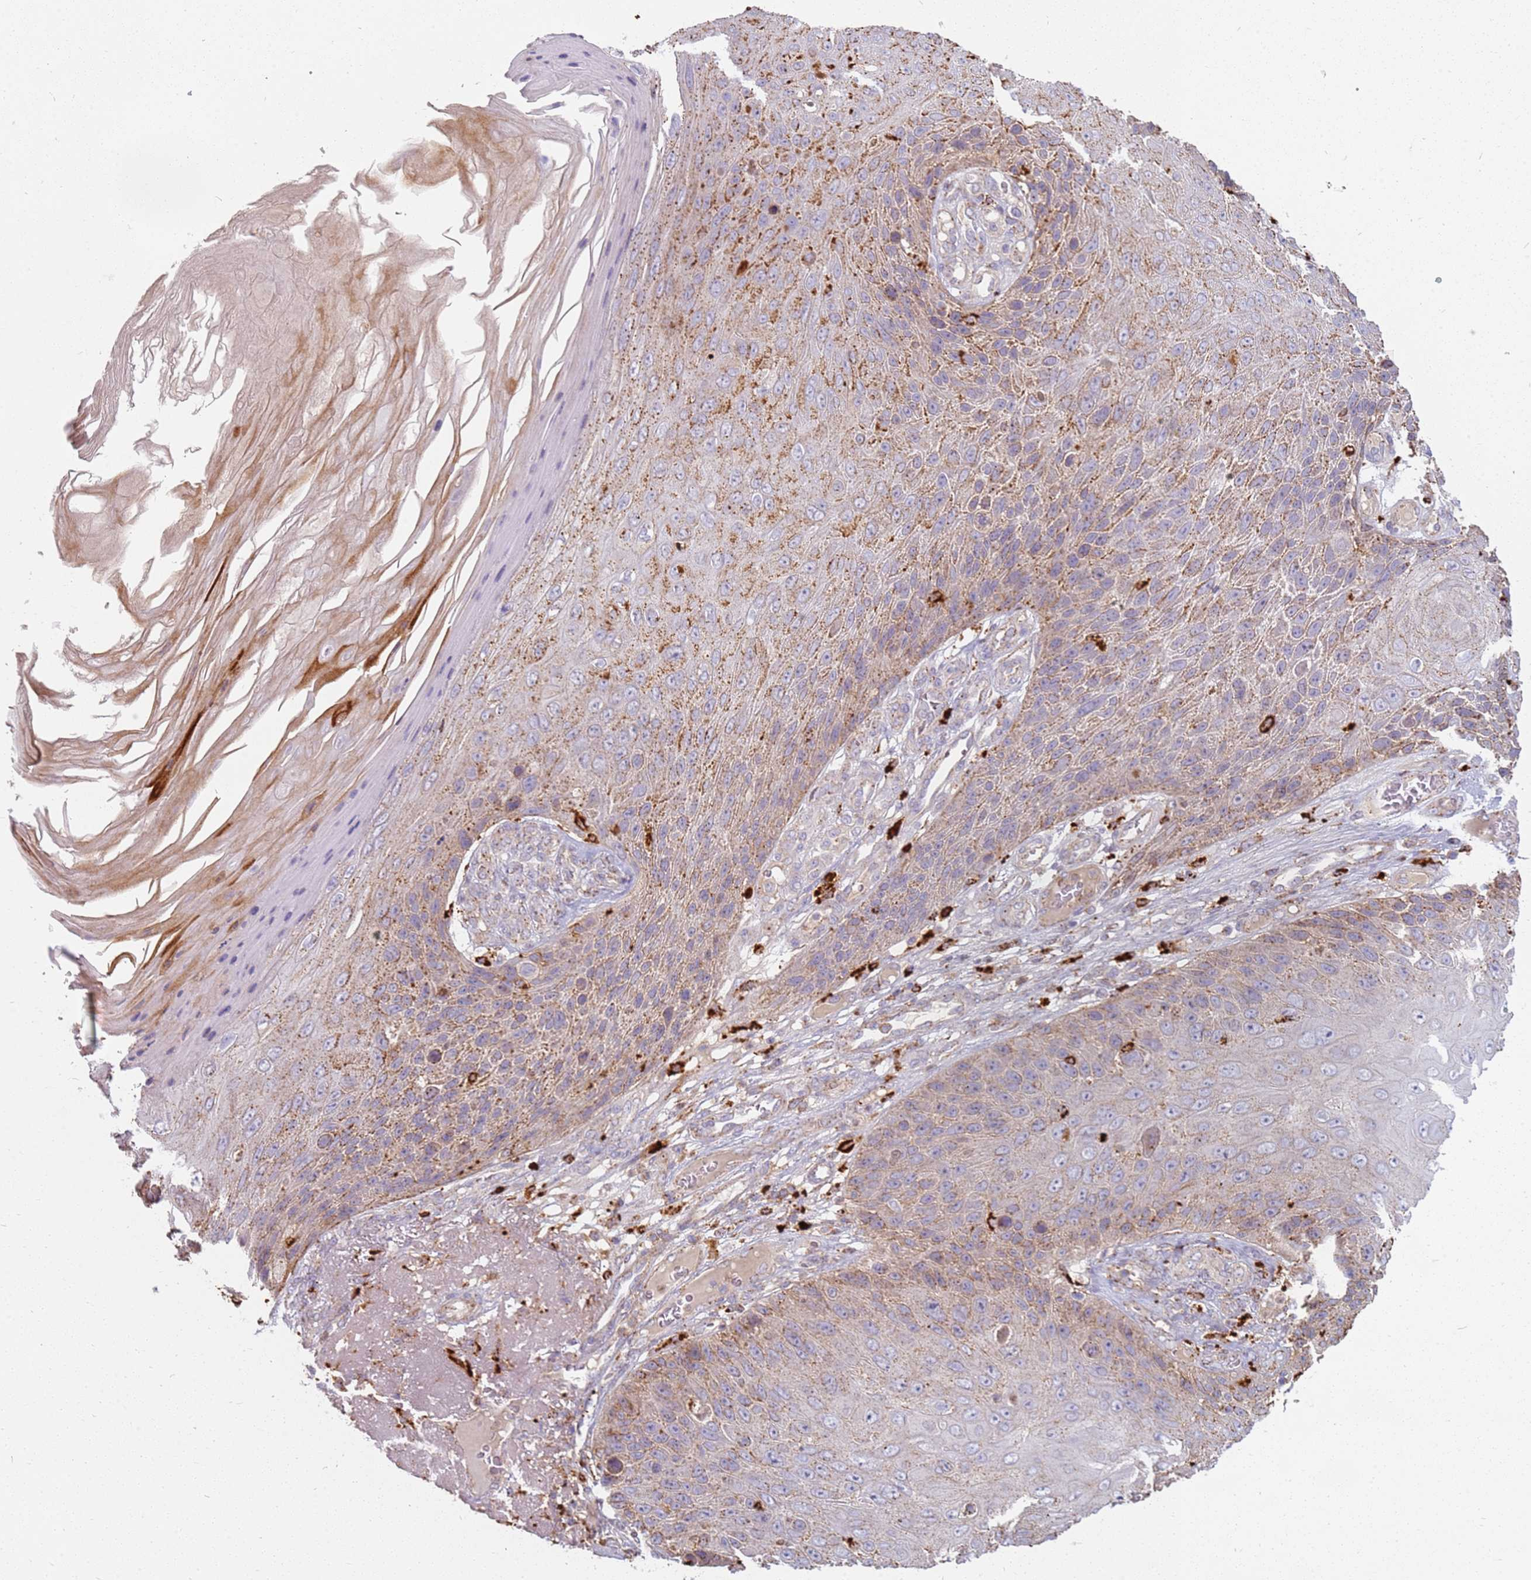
{"staining": {"intensity": "moderate", "quantity": ">75%", "location": "cytoplasmic/membranous"}, "tissue": "skin cancer", "cell_type": "Tumor cells", "image_type": "cancer", "snomed": [{"axis": "morphology", "description": "Squamous cell carcinoma, NOS"}, {"axis": "topography", "description": "Skin"}], "caption": "Skin cancer stained with a protein marker exhibits moderate staining in tumor cells.", "gene": "TMEM229B", "patient": {"sex": "female", "age": 88}}